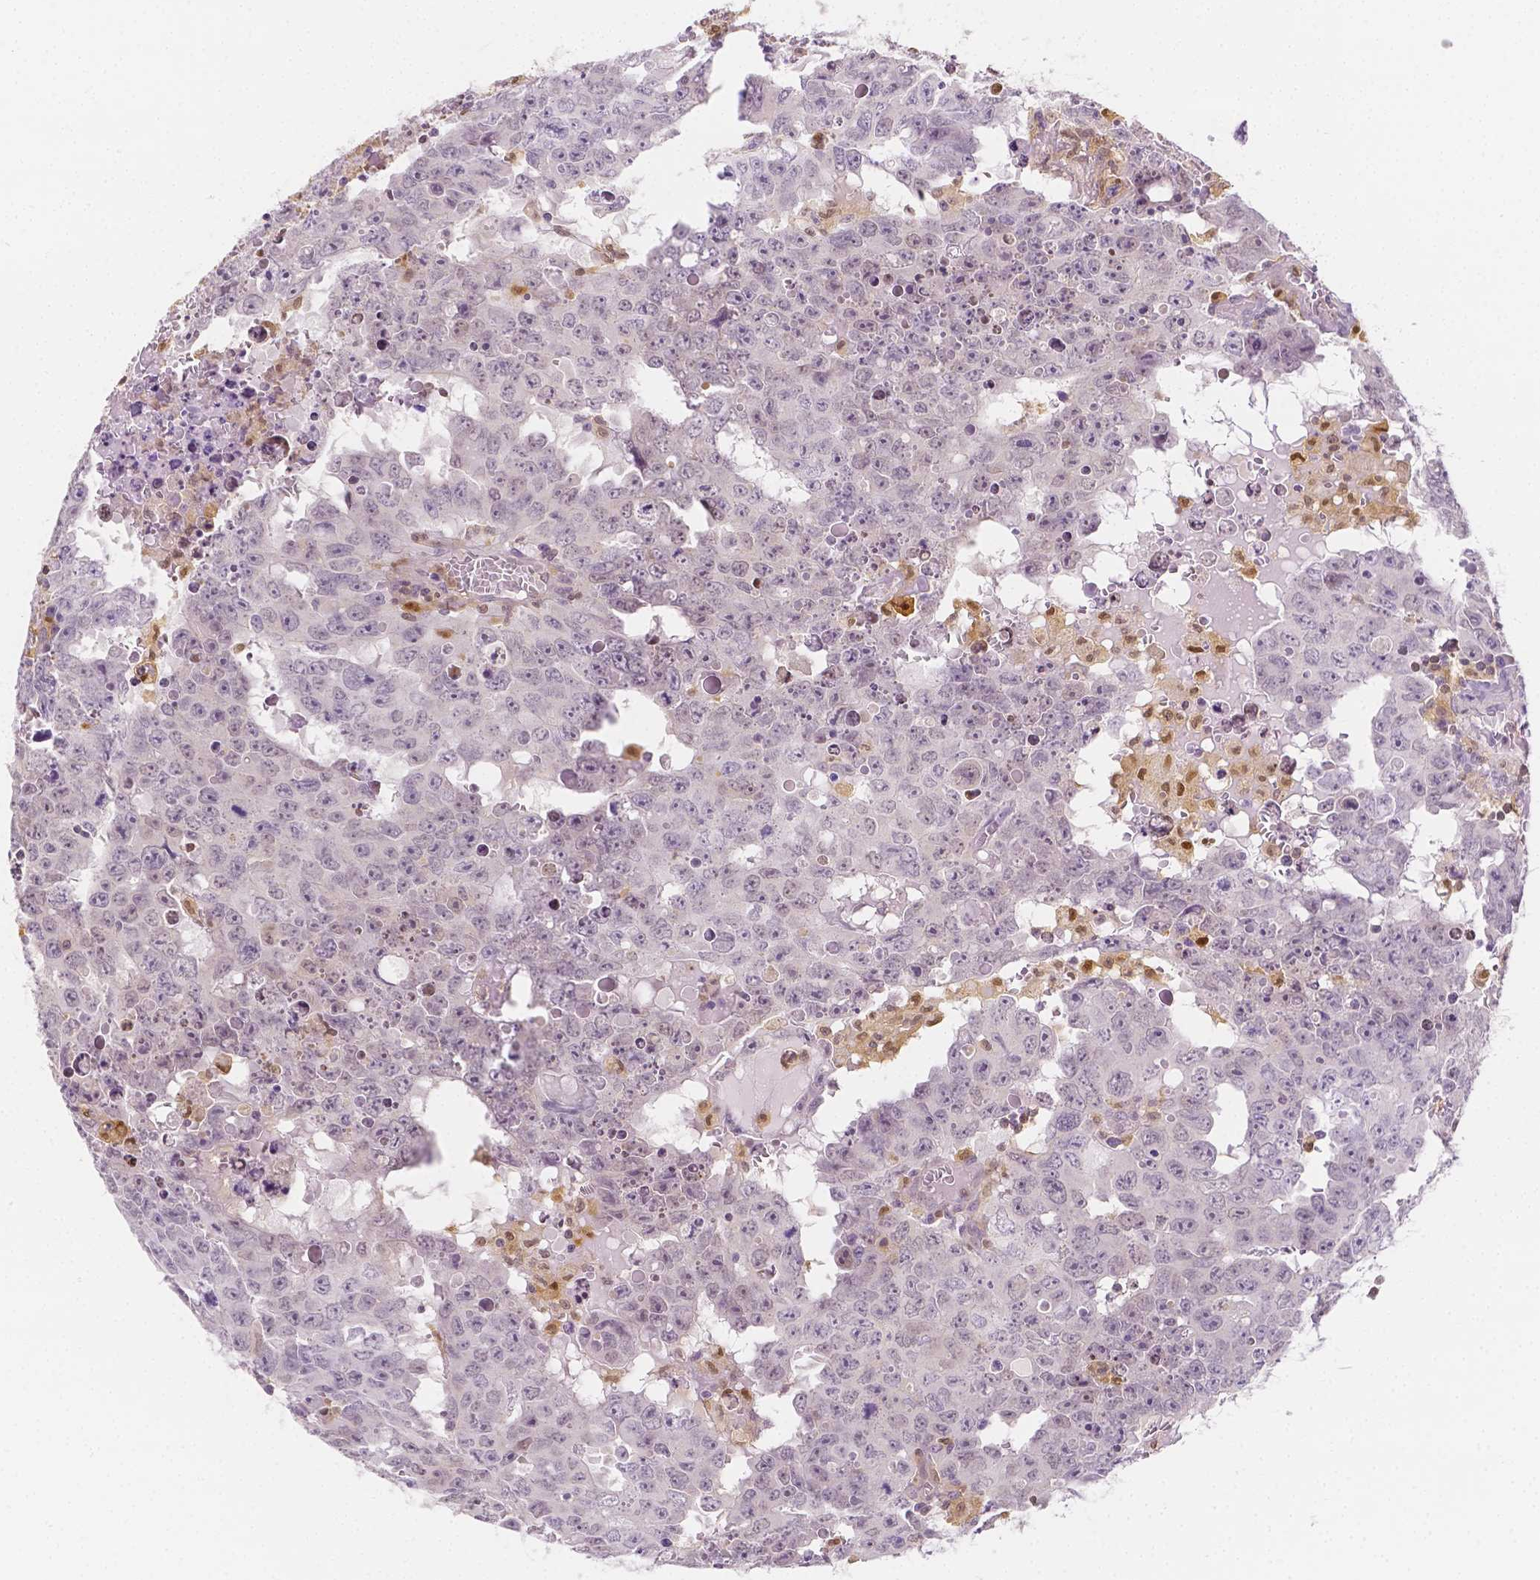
{"staining": {"intensity": "negative", "quantity": "none", "location": "none"}, "tissue": "testis cancer", "cell_type": "Tumor cells", "image_type": "cancer", "snomed": [{"axis": "morphology", "description": "Carcinoma, Embryonal, NOS"}, {"axis": "topography", "description": "Testis"}], "caption": "Tumor cells are negative for brown protein staining in embryonal carcinoma (testis).", "gene": "SGTB", "patient": {"sex": "male", "age": 22}}